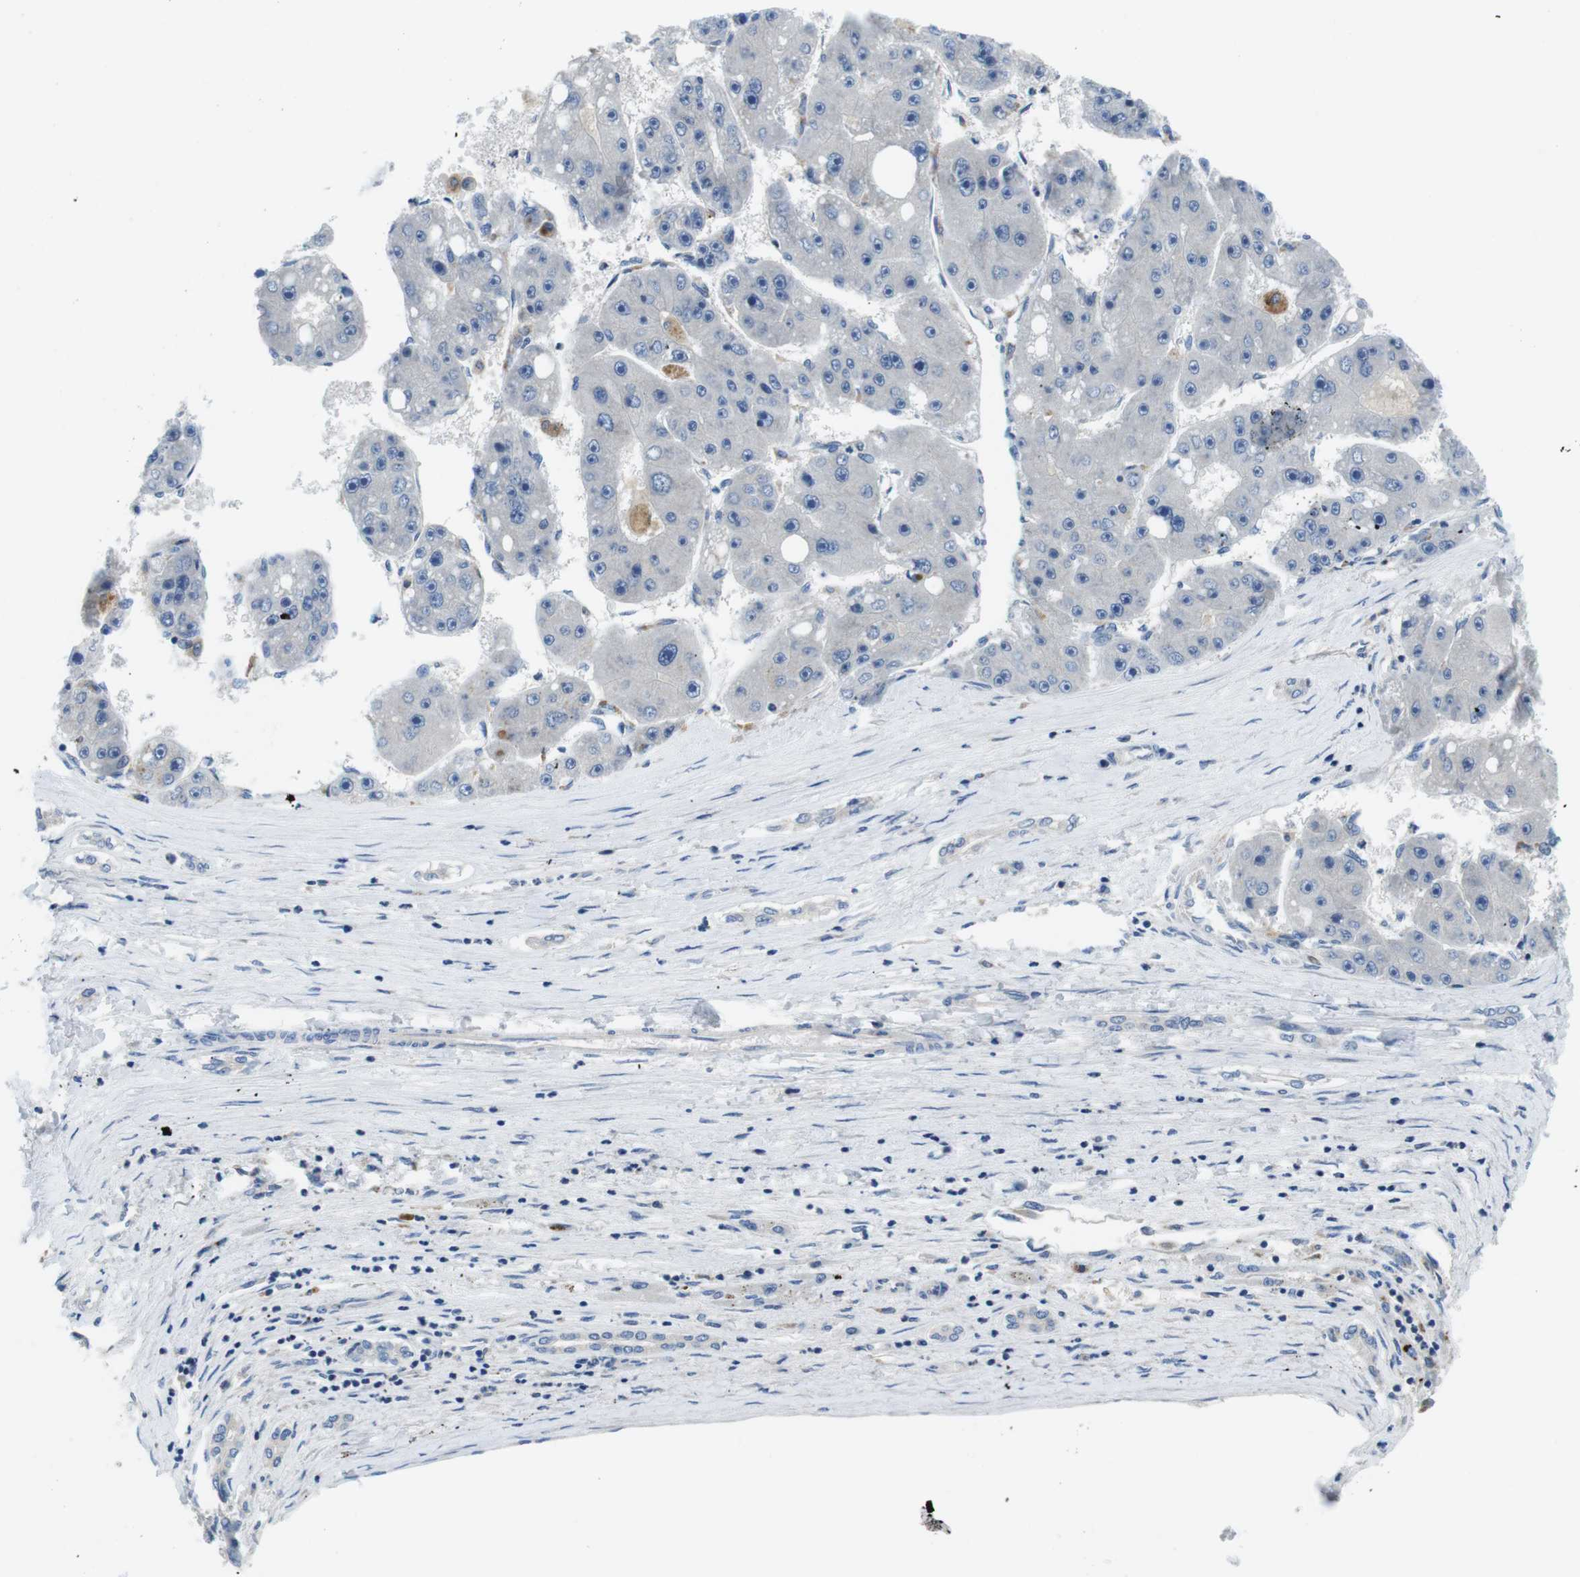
{"staining": {"intensity": "negative", "quantity": "none", "location": "none"}, "tissue": "liver cancer", "cell_type": "Tumor cells", "image_type": "cancer", "snomed": [{"axis": "morphology", "description": "Carcinoma, Hepatocellular, NOS"}, {"axis": "topography", "description": "Liver"}], "caption": "A high-resolution histopathology image shows immunohistochemistry (IHC) staining of liver cancer, which exhibits no significant expression in tumor cells. (Immunohistochemistry, brightfield microscopy, high magnification).", "gene": "PIK3CD", "patient": {"sex": "female", "age": 61}}